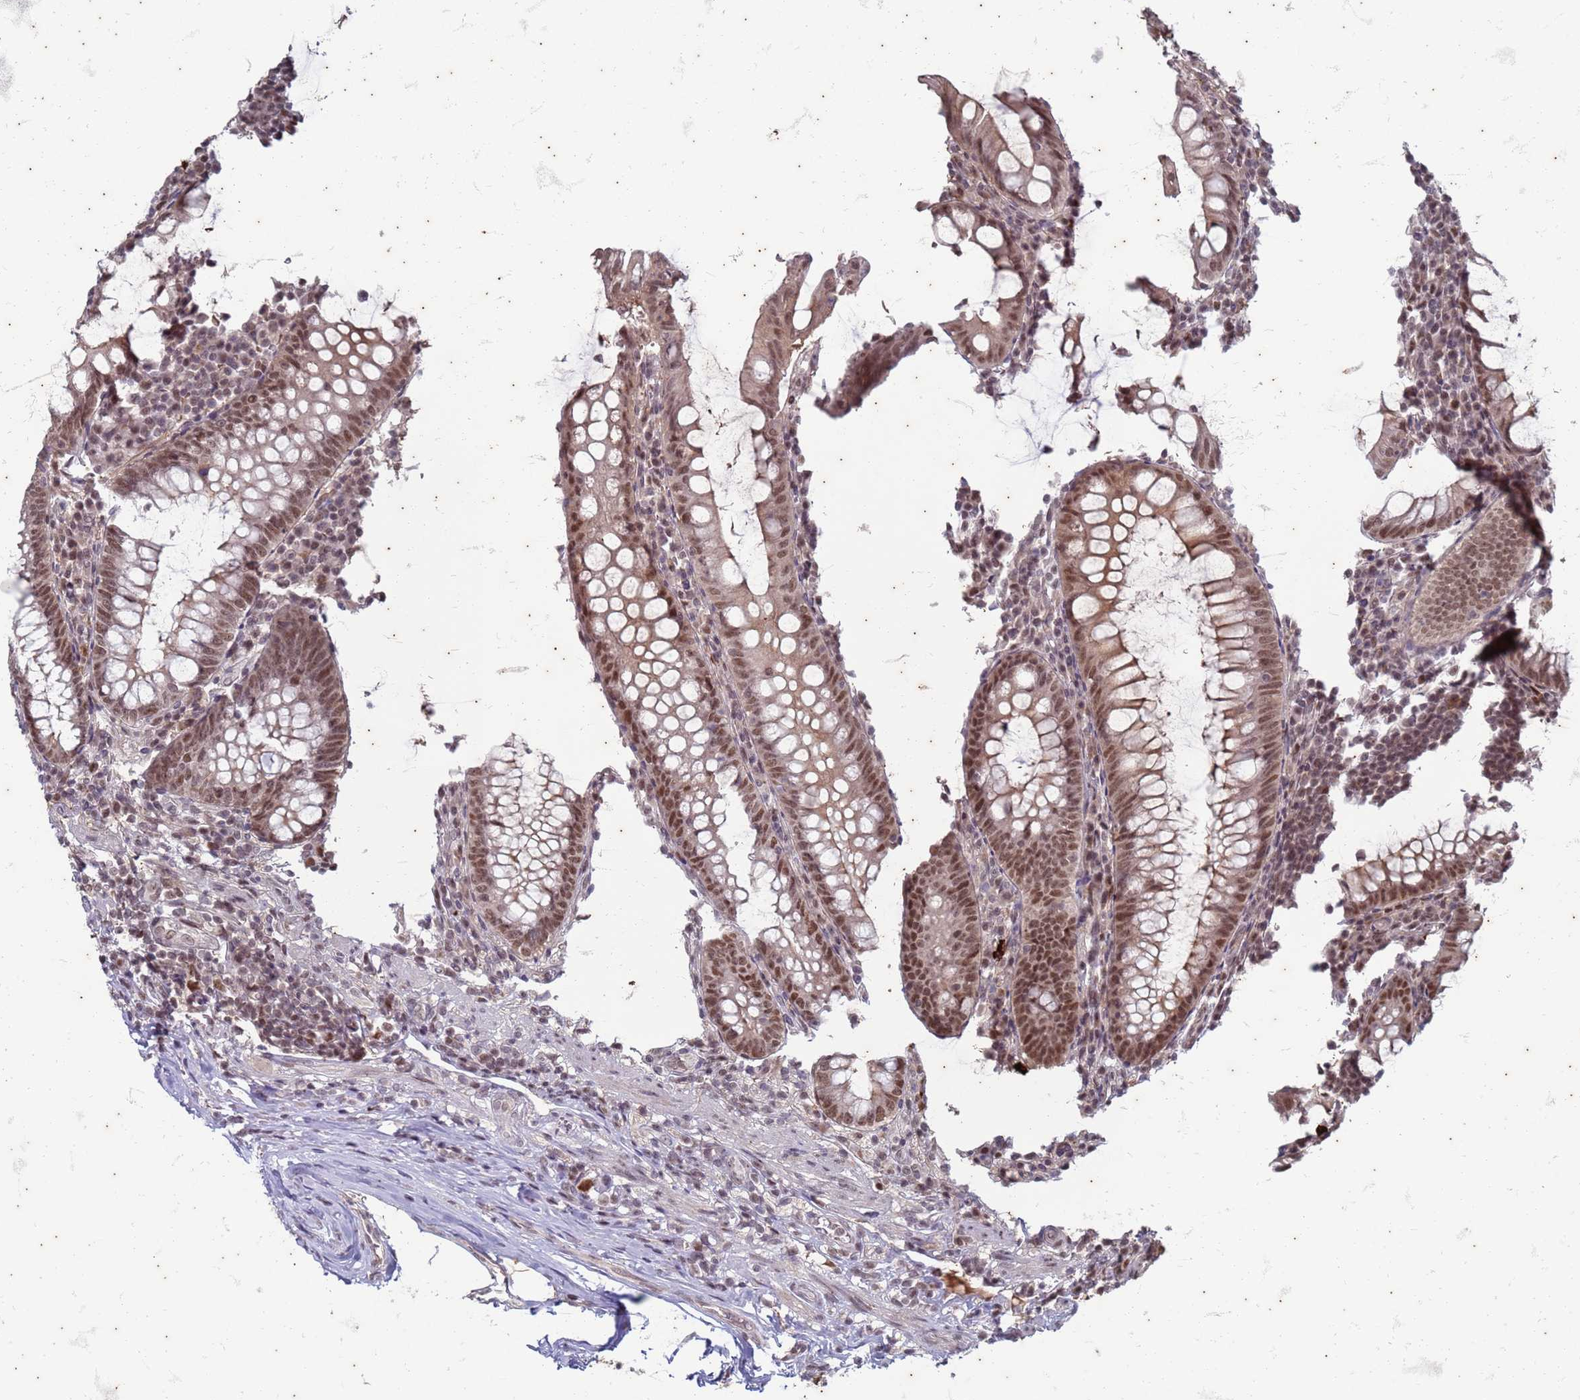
{"staining": {"intensity": "moderate", "quantity": ">75%", "location": "nuclear"}, "tissue": "appendix", "cell_type": "Glandular cells", "image_type": "normal", "snomed": [{"axis": "morphology", "description": "Normal tissue, NOS"}, {"axis": "topography", "description": "Appendix"}], "caption": "An immunohistochemistry (IHC) micrograph of normal tissue is shown. Protein staining in brown labels moderate nuclear positivity in appendix within glandular cells. (DAB (3,3'-diaminobenzidine) = brown stain, brightfield microscopy at high magnification).", "gene": "TRMT6", "patient": {"sex": "male", "age": 83}}